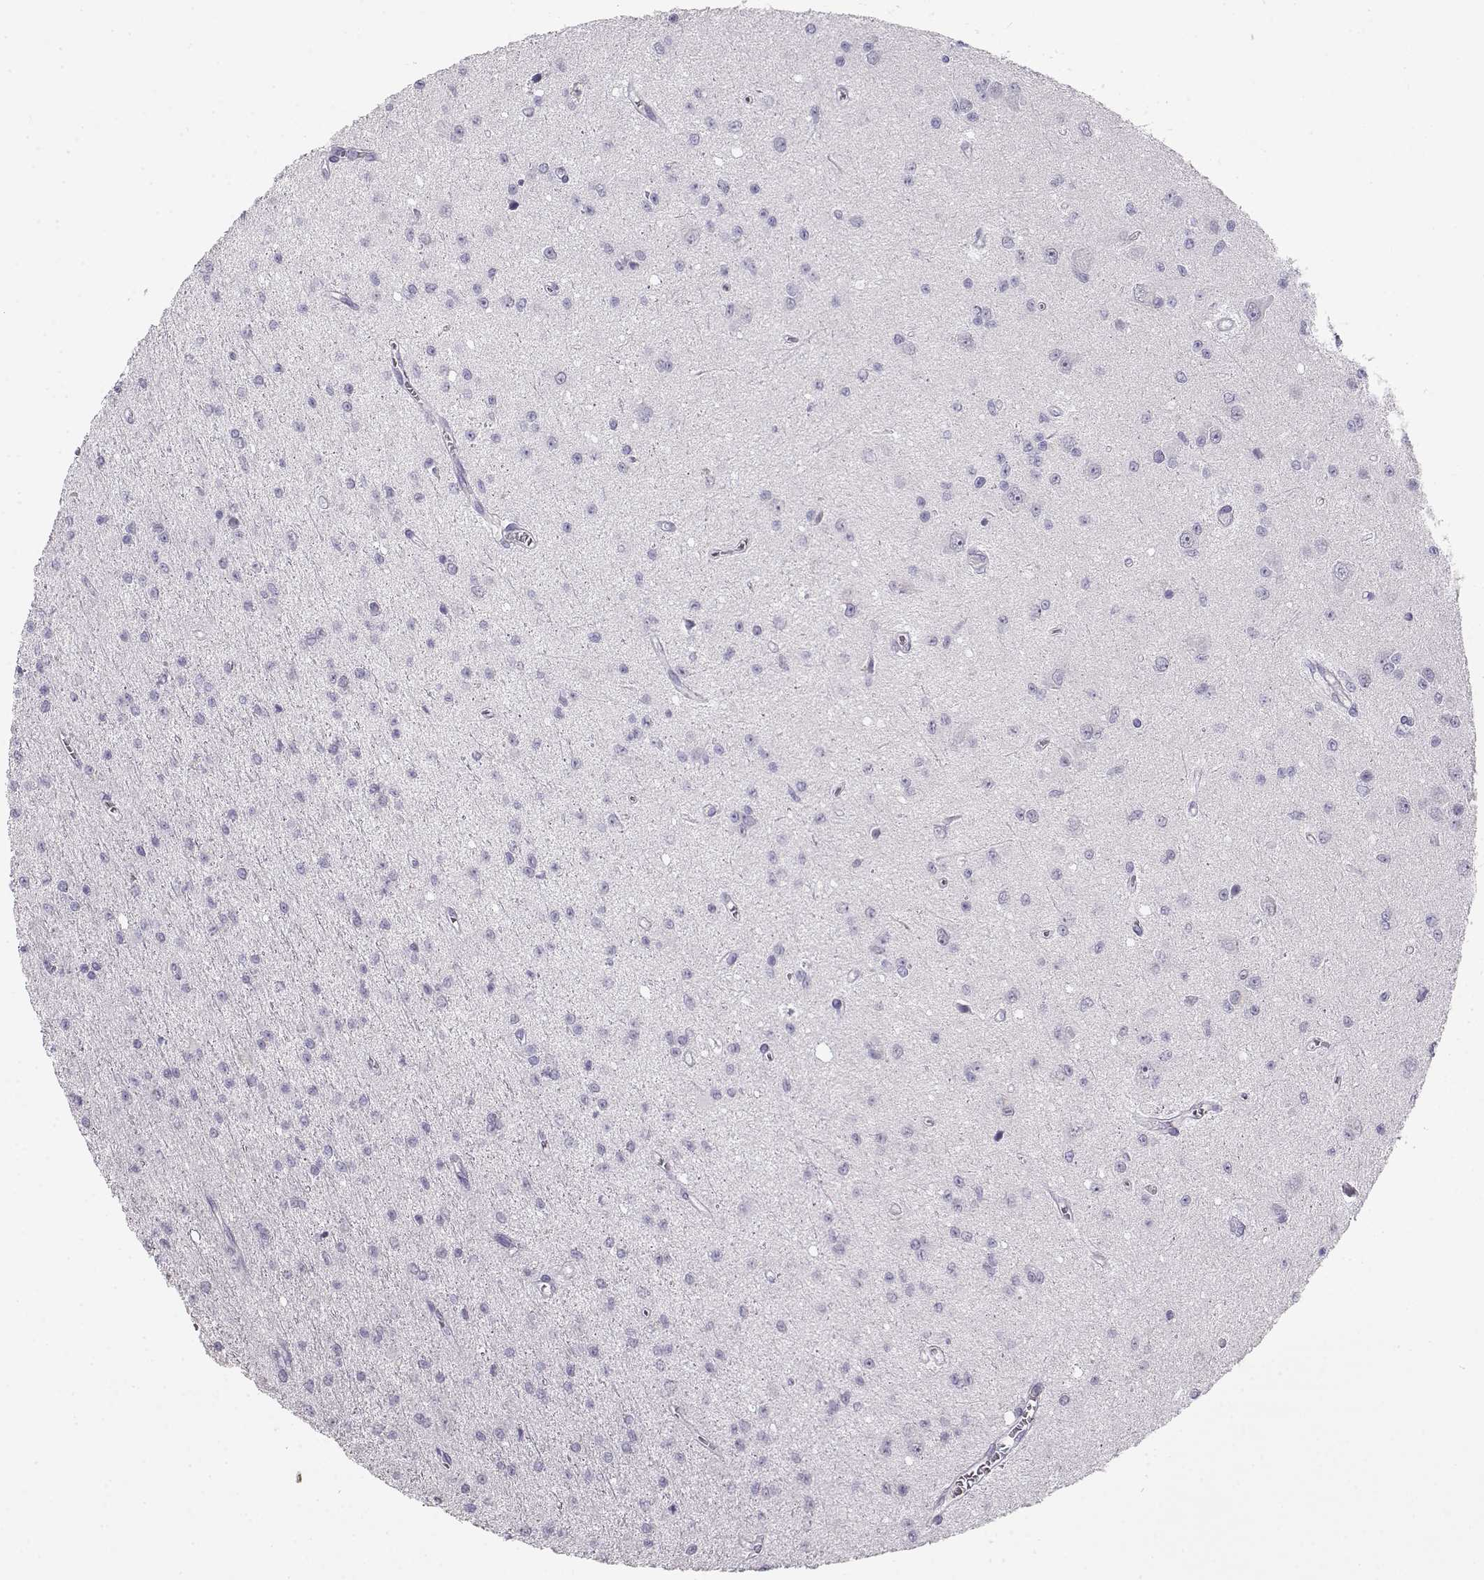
{"staining": {"intensity": "negative", "quantity": "none", "location": "none"}, "tissue": "glioma", "cell_type": "Tumor cells", "image_type": "cancer", "snomed": [{"axis": "morphology", "description": "Glioma, malignant, Low grade"}, {"axis": "topography", "description": "Brain"}], "caption": "IHC image of neoplastic tissue: glioma stained with DAB (3,3'-diaminobenzidine) reveals no significant protein positivity in tumor cells.", "gene": "NUTM1", "patient": {"sex": "female", "age": 45}}